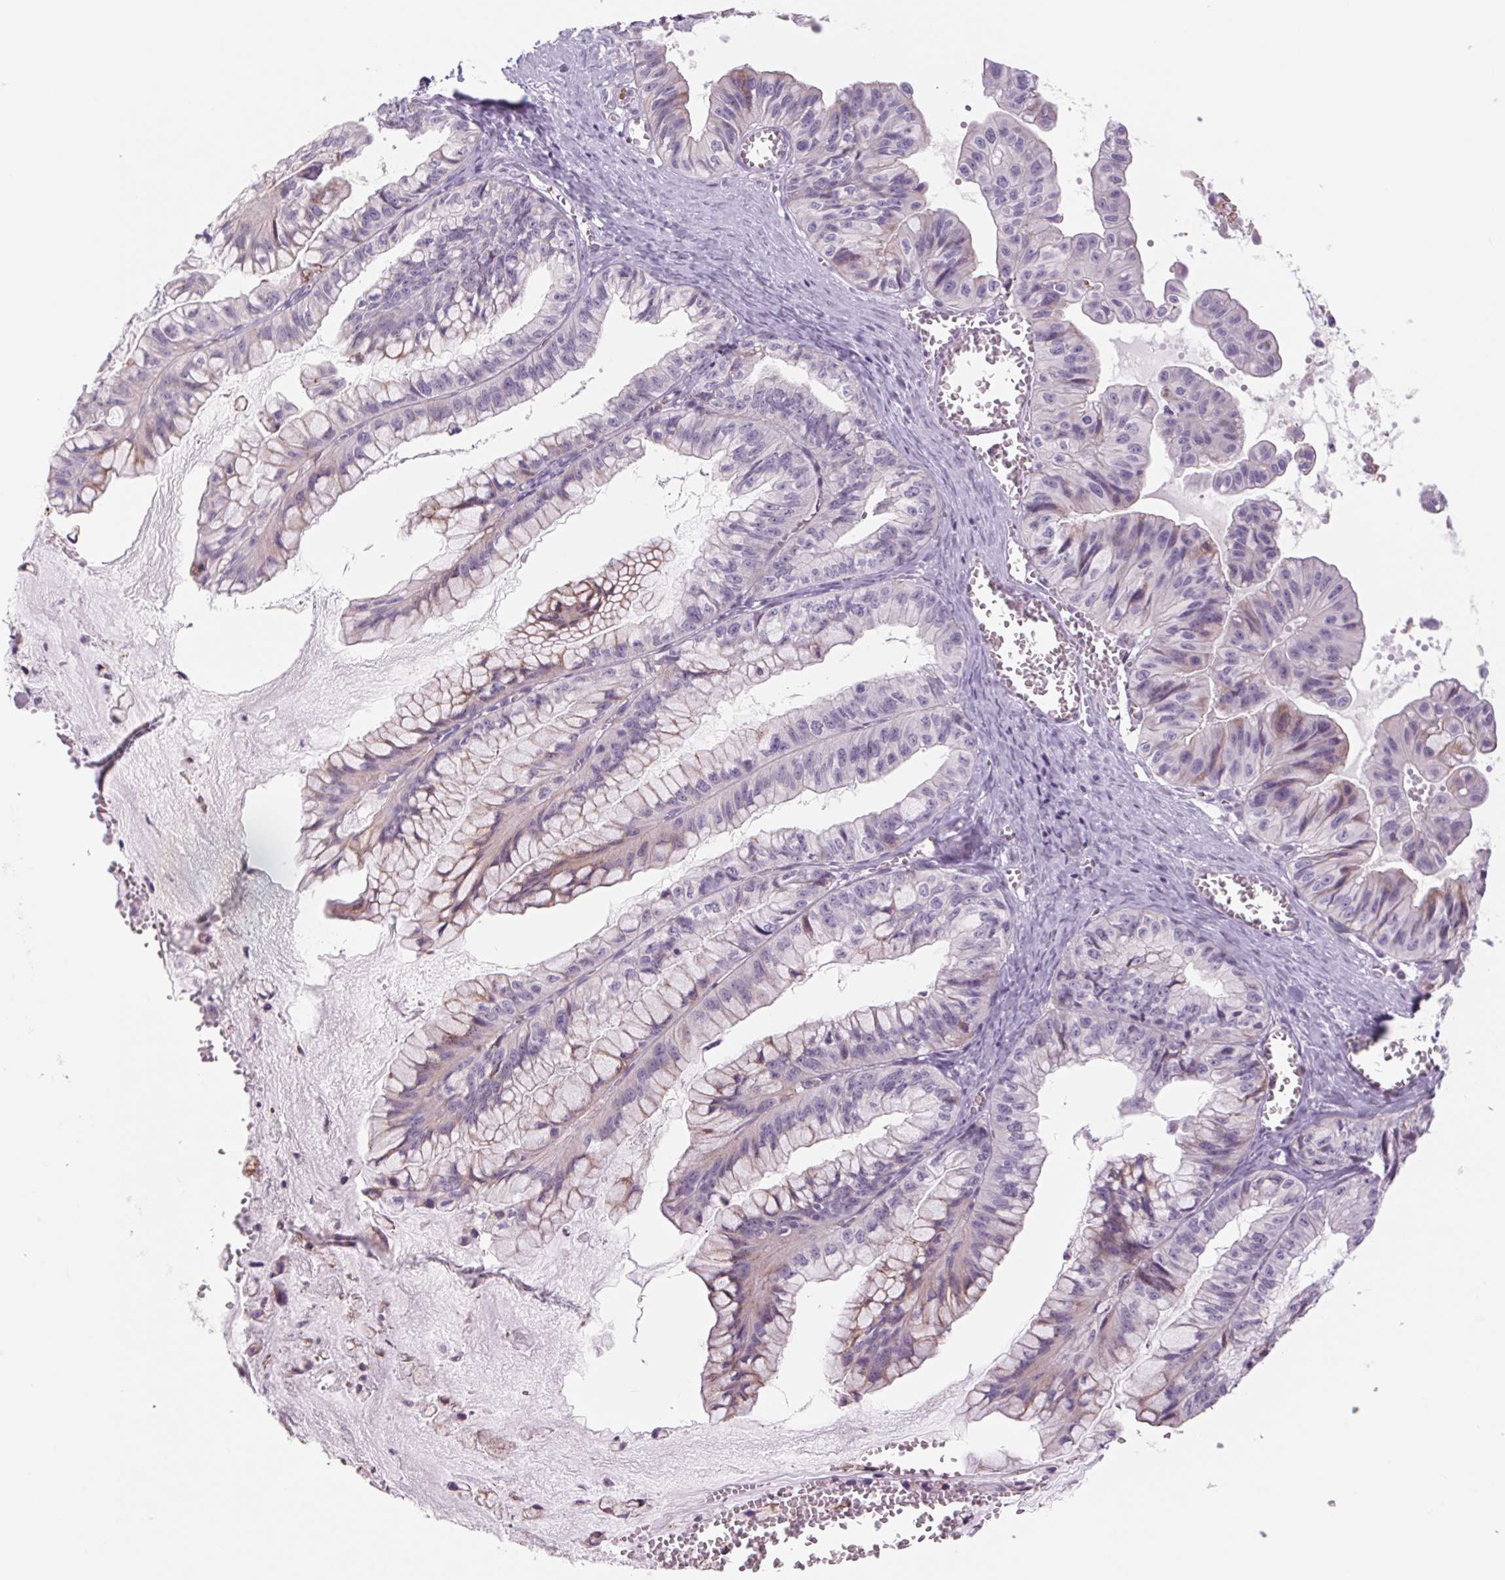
{"staining": {"intensity": "negative", "quantity": "none", "location": "none"}, "tissue": "ovarian cancer", "cell_type": "Tumor cells", "image_type": "cancer", "snomed": [{"axis": "morphology", "description": "Cystadenocarcinoma, mucinous, NOS"}, {"axis": "topography", "description": "Ovary"}], "caption": "Tumor cells show no significant staining in ovarian cancer.", "gene": "KRT1", "patient": {"sex": "female", "age": 72}}